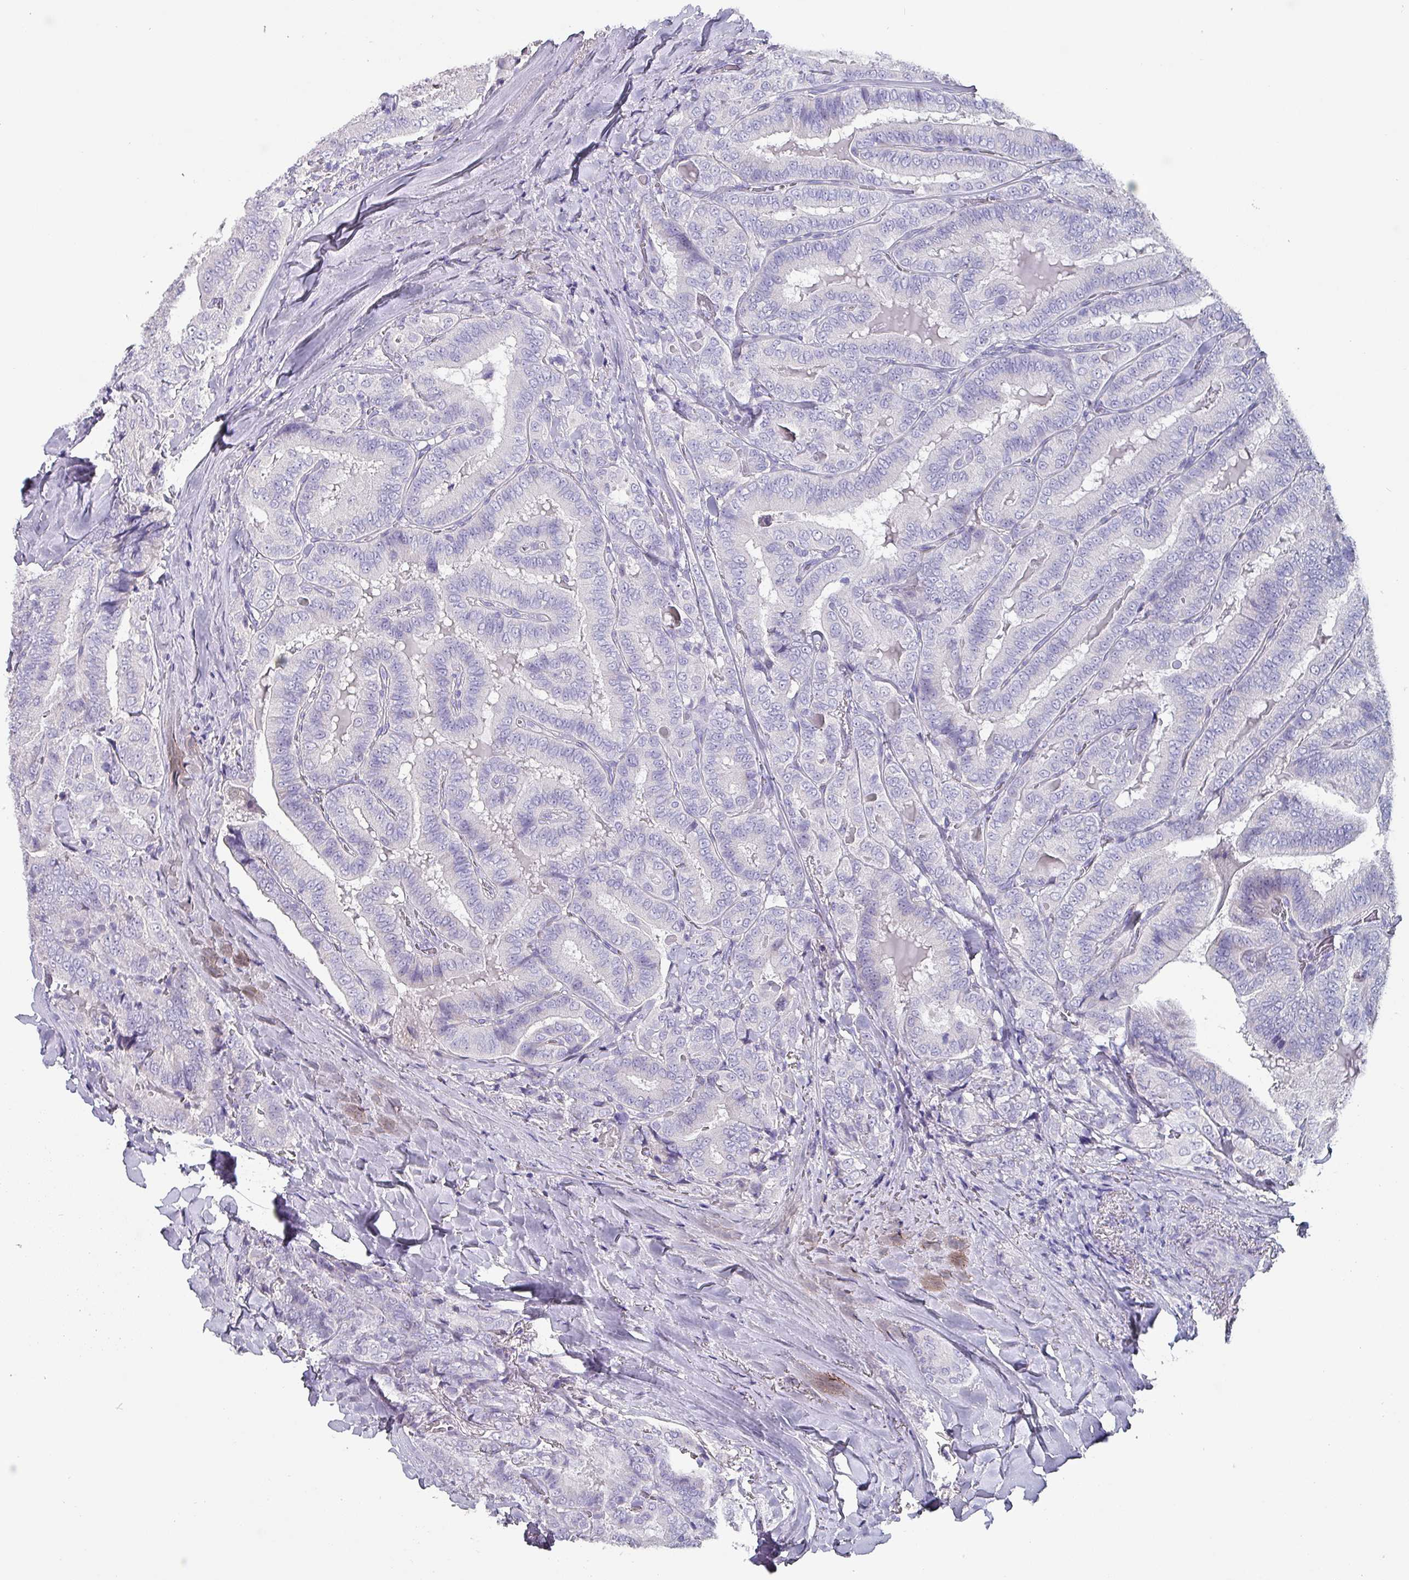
{"staining": {"intensity": "negative", "quantity": "none", "location": "none"}, "tissue": "thyroid cancer", "cell_type": "Tumor cells", "image_type": "cancer", "snomed": [{"axis": "morphology", "description": "Papillary adenocarcinoma, NOS"}, {"axis": "topography", "description": "Thyroid gland"}], "caption": "Micrograph shows no significant protein staining in tumor cells of thyroid papillary adenocarcinoma. Brightfield microscopy of IHC stained with DAB (brown) and hematoxylin (blue), captured at high magnification.", "gene": "INS-IGF2", "patient": {"sex": "male", "age": 61}}